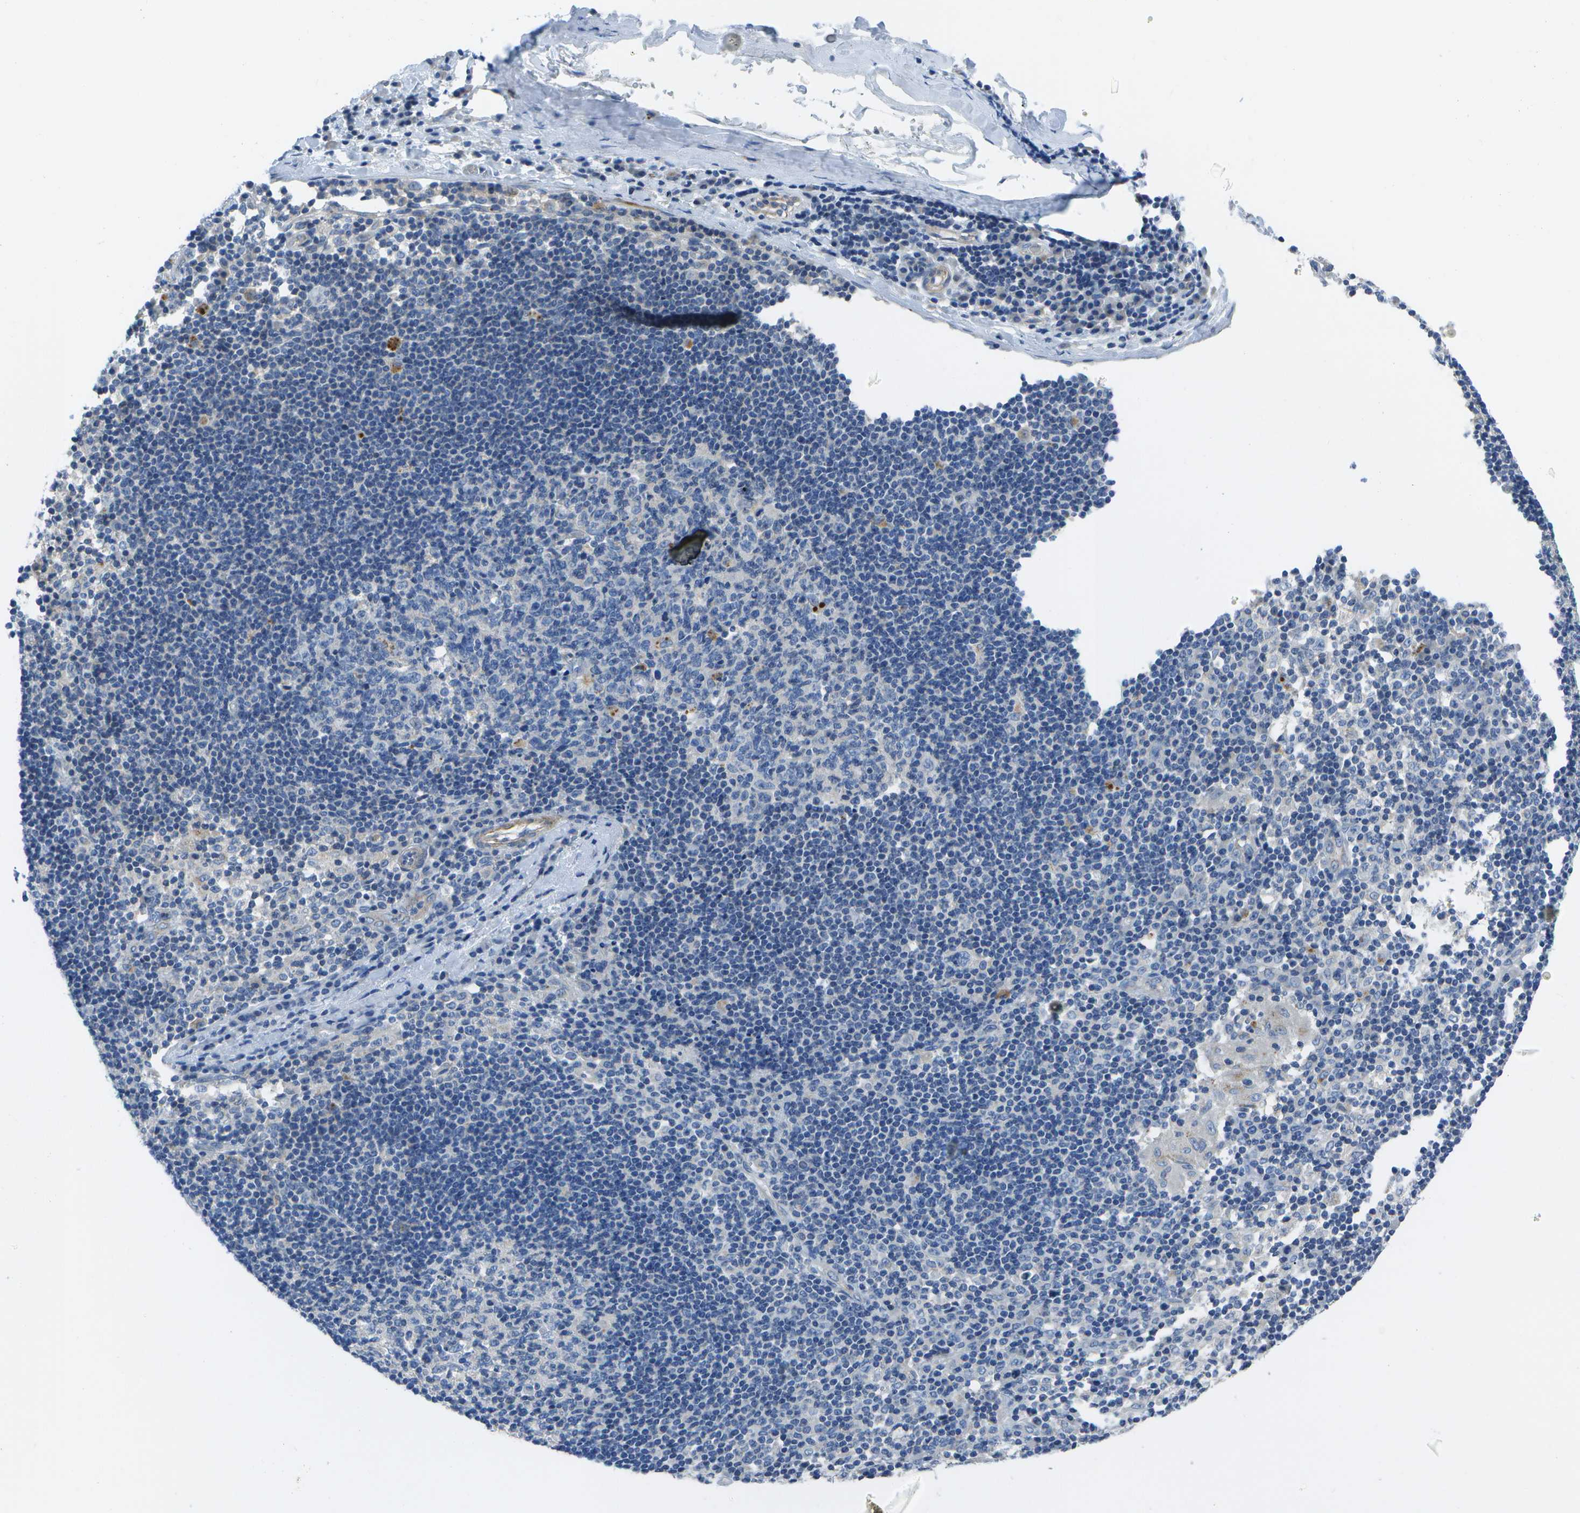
{"staining": {"intensity": "negative", "quantity": "none", "location": "none"}, "tissue": "adipose tissue", "cell_type": "Adipocytes", "image_type": "normal", "snomed": [{"axis": "morphology", "description": "Normal tissue, NOS"}, {"axis": "morphology", "description": "Adenocarcinoma, NOS"}, {"axis": "topography", "description": "Esophagus"}], "caption": "DAB immunohistochemical staining of benign adipose tissue shows no significant expression in adipocytes.", "gene": "DCT", "patient": {"sex": "male", "age": 62}}